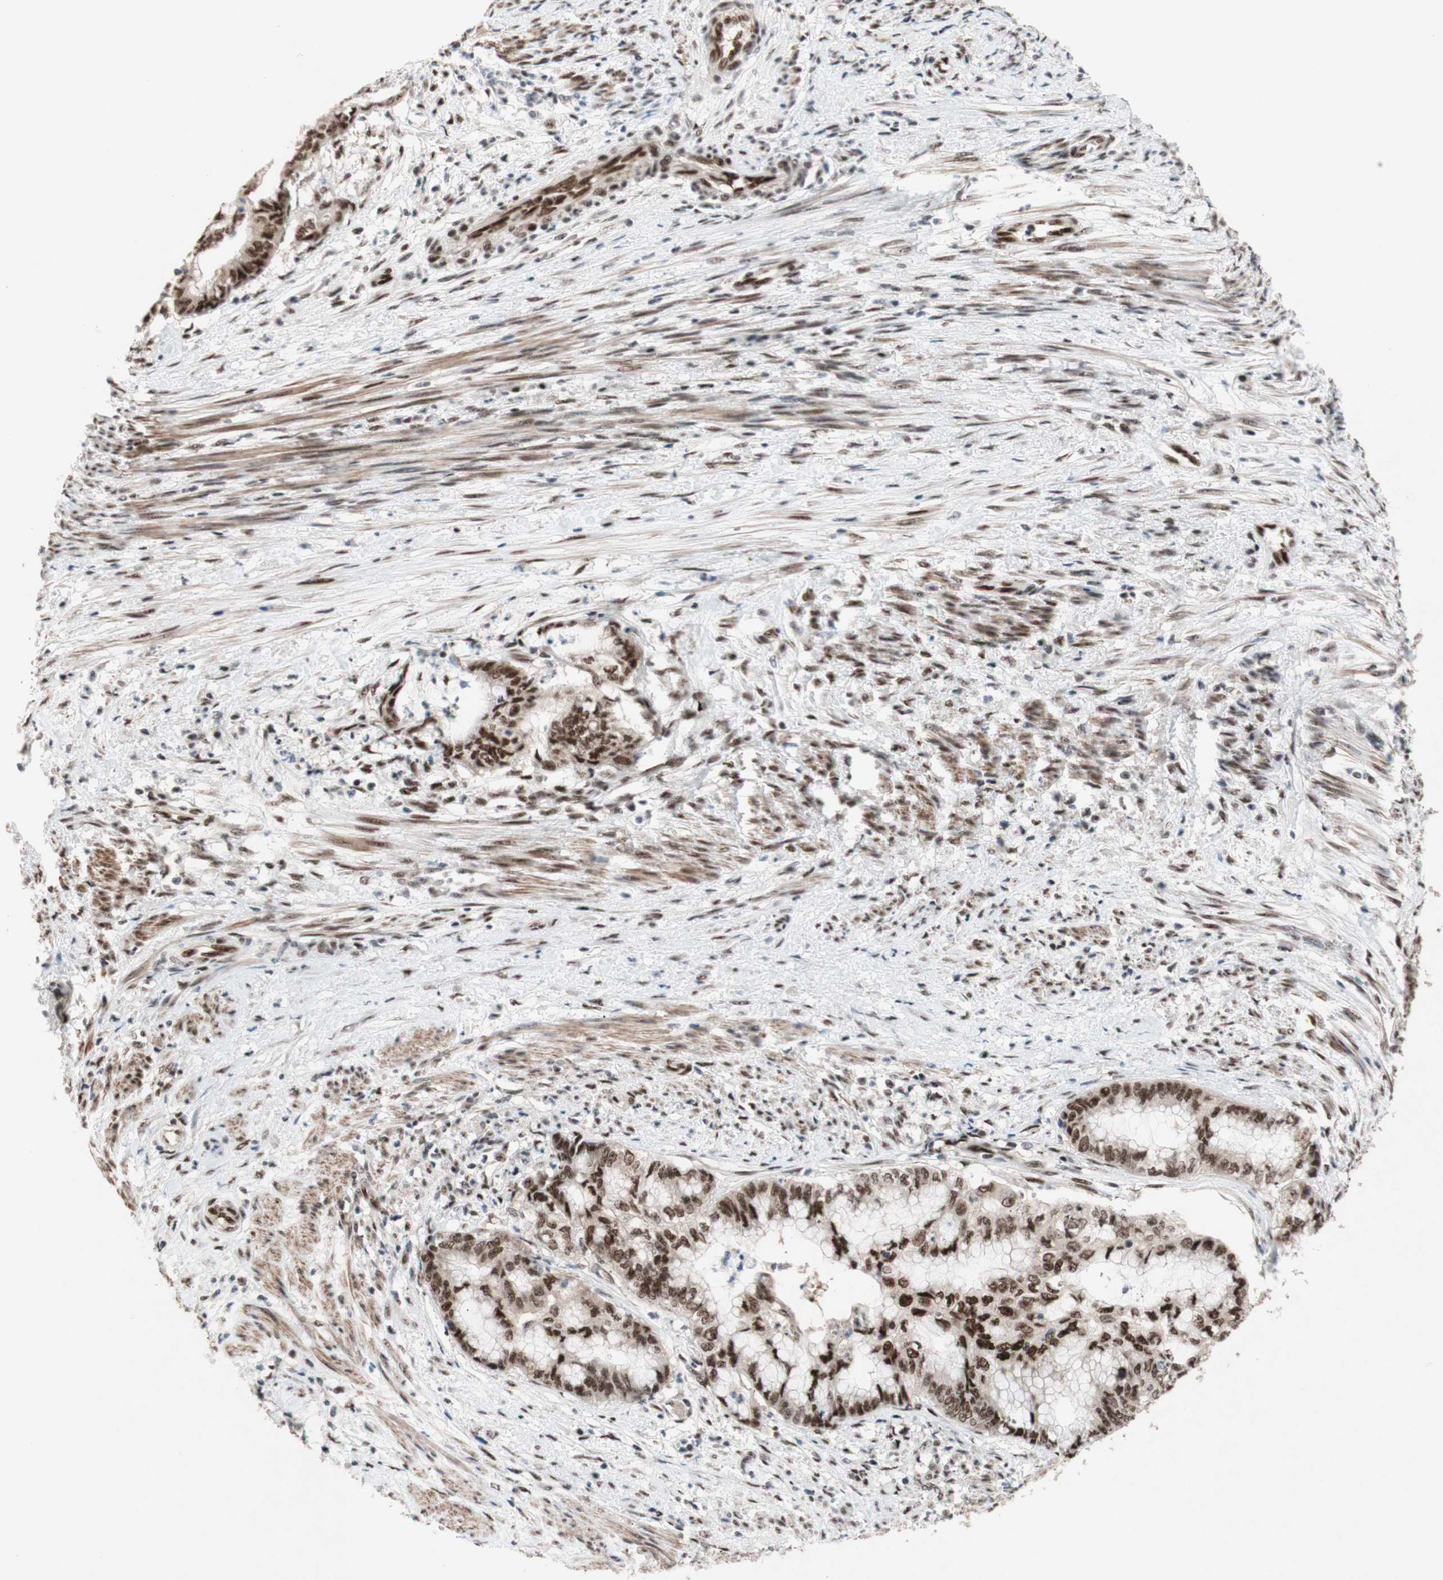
{"staining": {"intensity": "strong", "quantity": ">75%", "location": "nuclear"}, "tissue": "endometrial cancer", "cell_type": "Tumor cells", "image_type": "cancer", "snomed": [{"axis": "morphology", "description": "Necrosis, NOS"}, {"axis": "morphology", "description": "Adenocarcinoma, NOS"}, {"axis": "topography", "description": "Endometrium"}], "caption": "IHC of human endometrial cancer (adenocarcinoma) displays high levels of strong nuclear staining in approximately >75% of tumor cells. The protein is shown in brown color, while the nuclei are stained blue.", "gene": "TLE1", "patient": {"sex": "female", "age": 79}}